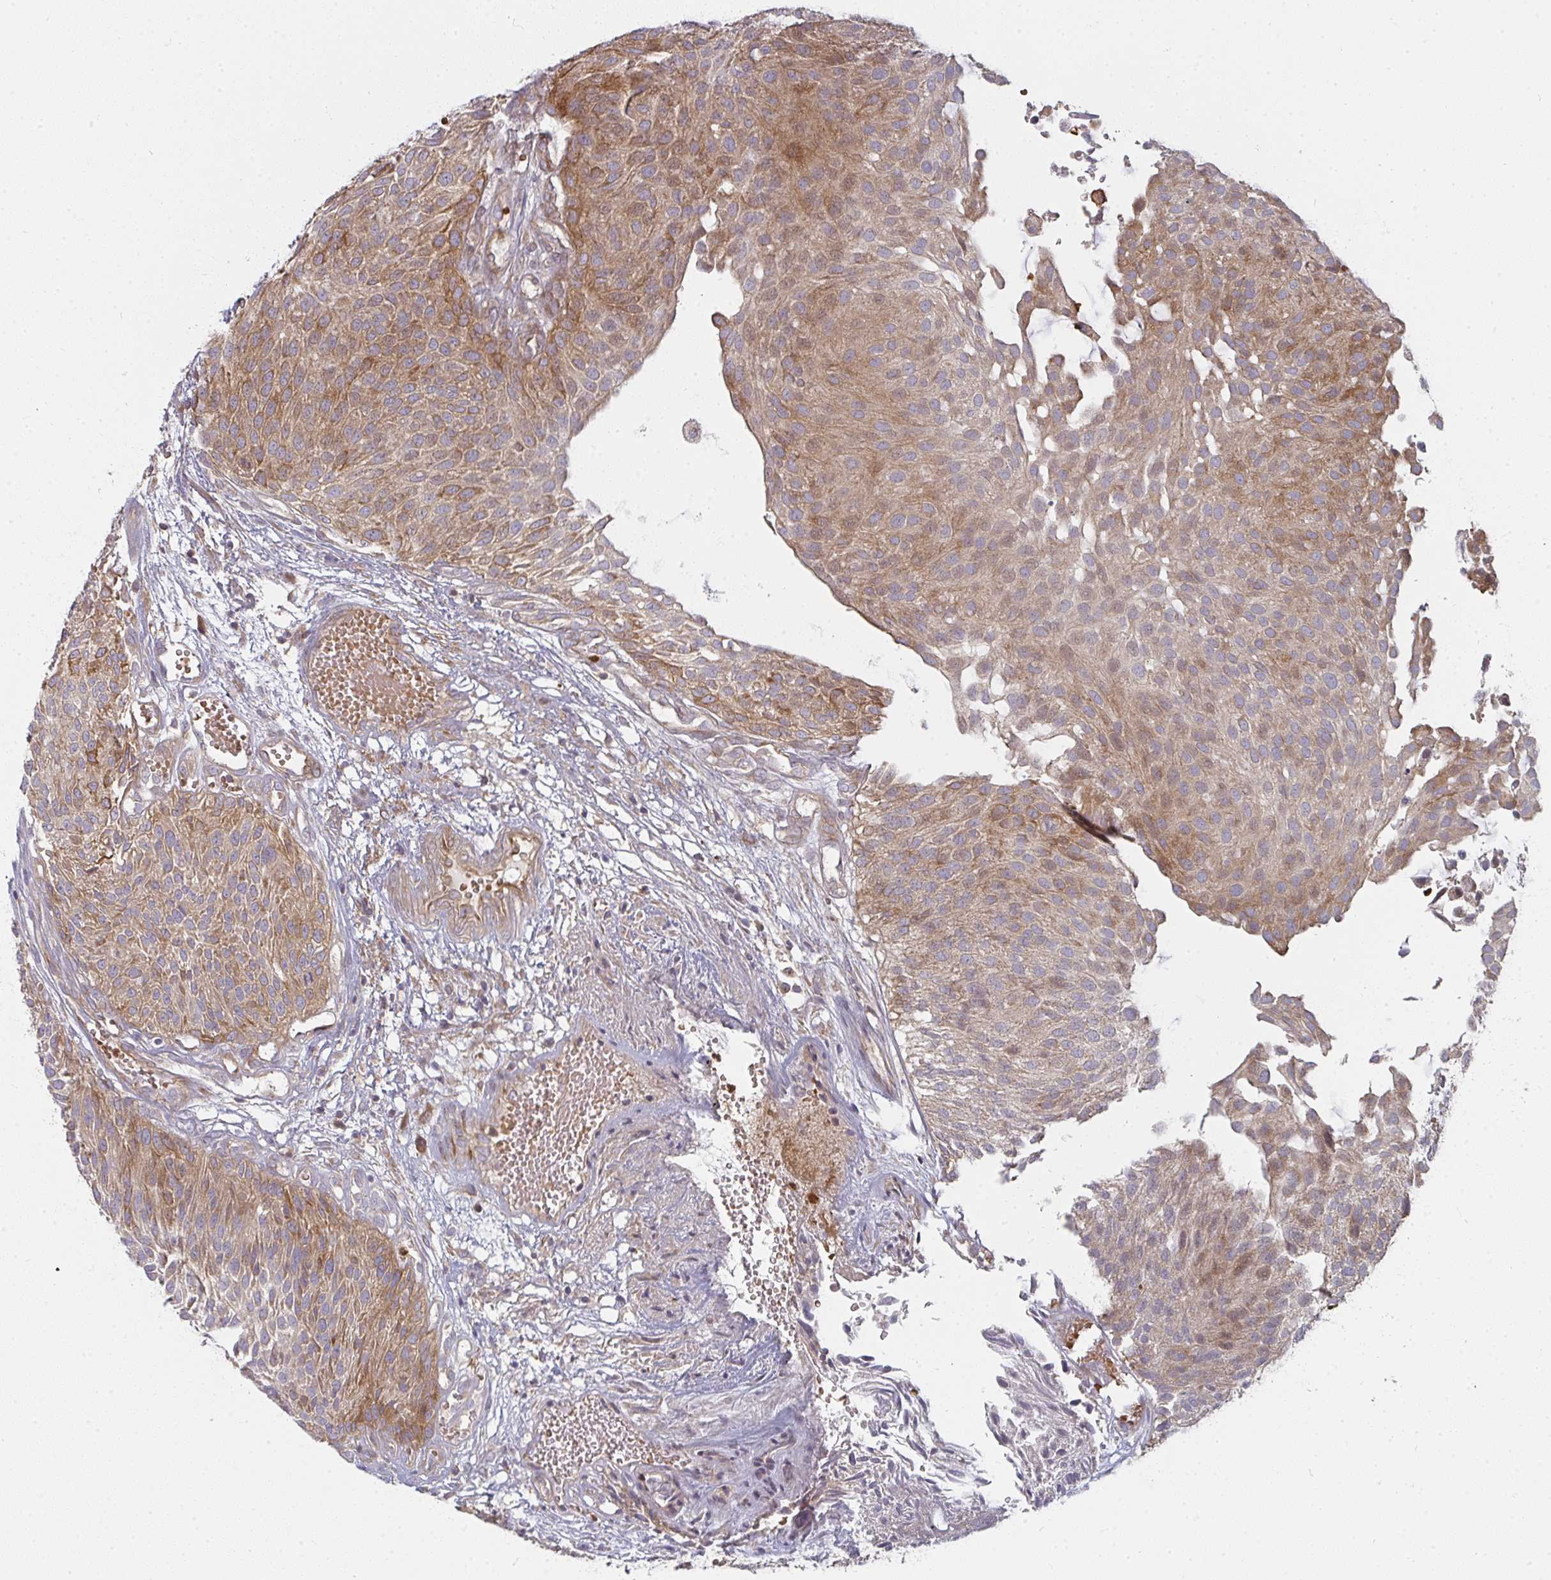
{"staining": {"intensity": "moderate", "quantity": ">75%", "location": "cytoplasmic/membranous"}, "tissue": "urothelial cancer", "cell_type": "Tumor cells", "image_type": "cancer", "snomed": [{"axis": "morphology", "description": "Urothelial carcinoma, NOS"}, {"axis": "topography", "description": "Urinary bladder"}], "caption": "Tumor cells reveal medium levels of moderate cytoplasmic/membranous positivity in approximately >75% of cells in transitional cell carcinoma.", "gene": "CSF3R", "patient": {"sex": "male", "age": 84}}